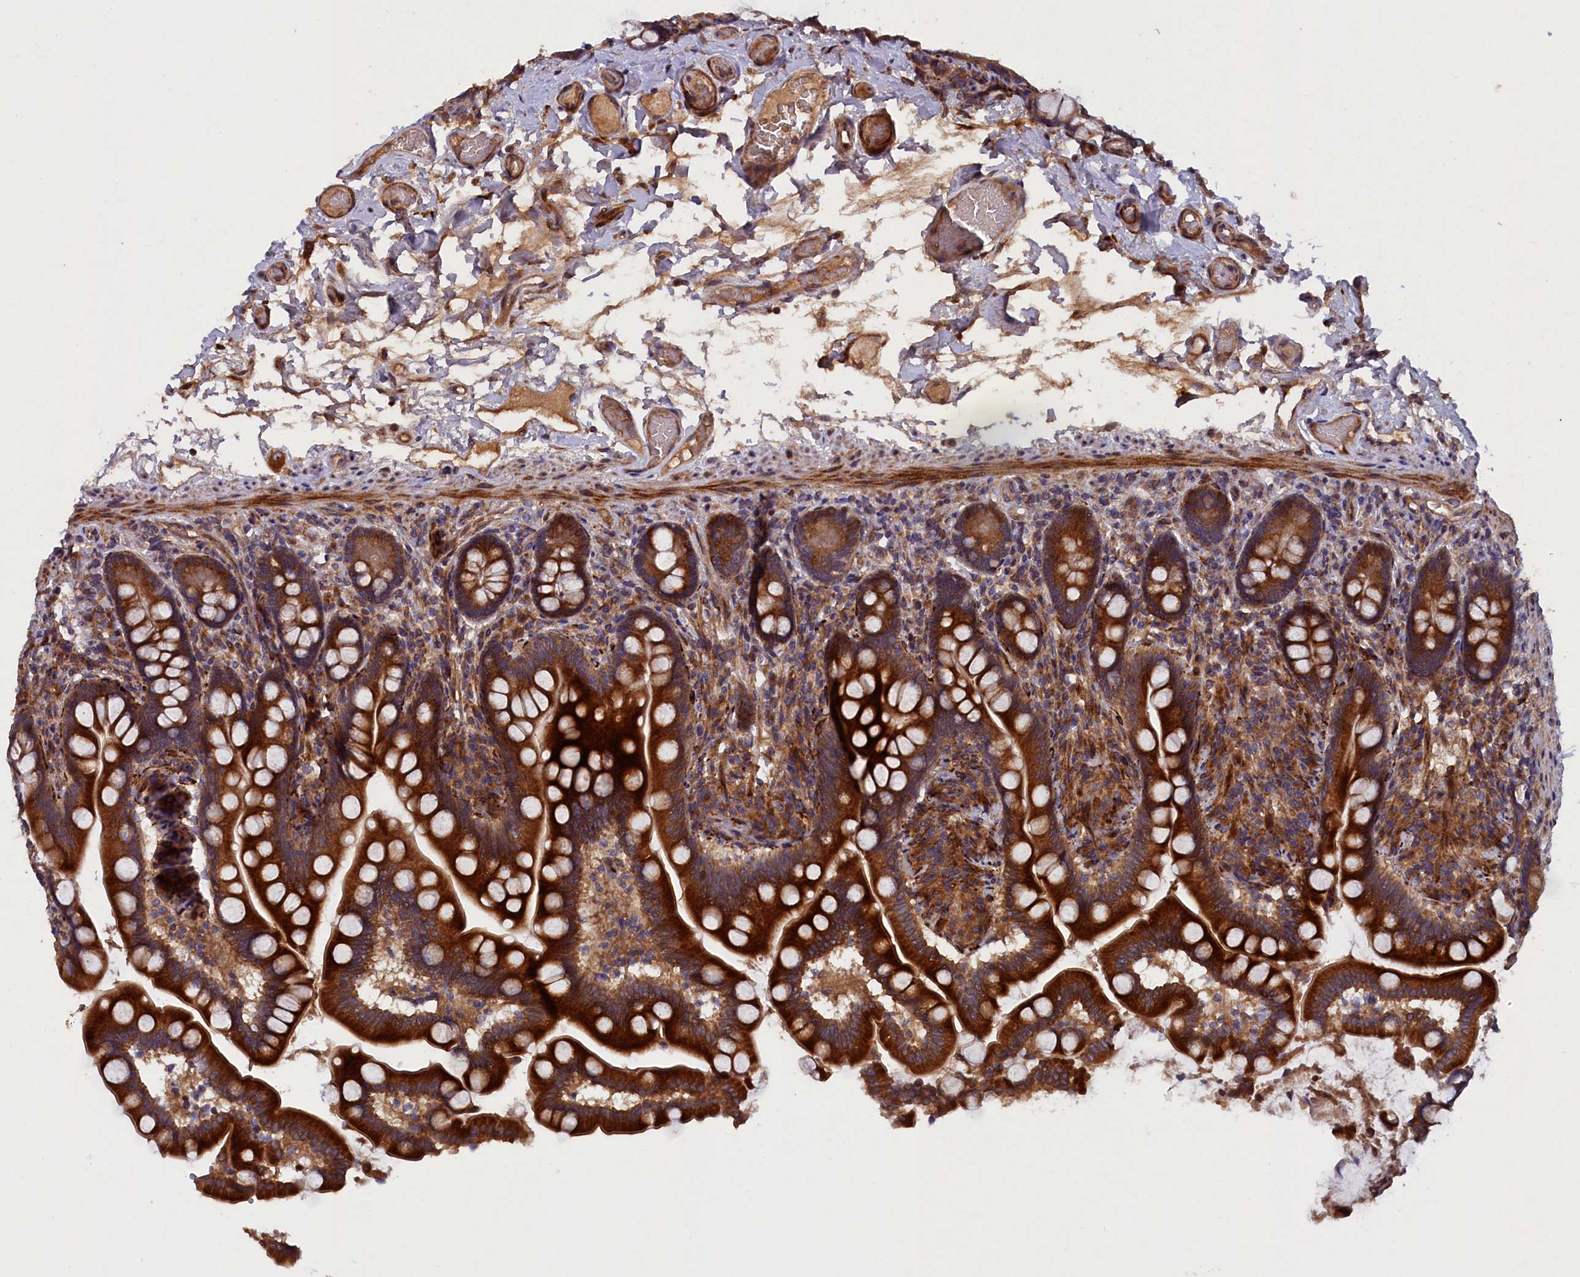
{"staining": {"intensity": "strong", "quantity": ">75%", "location": "cytoplasmic/membranous"}, "tissue": "small intestine", "cell_type": "Glandular cells", "image_type": "normal", "snomed": [{"axis": "morphology", "description": "Normal tissue, NOS"}, {"axis": "topography", "description": "Small intestine"}], "caption": "An immunohistochemistry (IHC) image of unremarkable tissue is shown. Protein staining in brown labels strong cytoplasmic/membranous positivity in small intestine within glandular cells.", "gene": "ARRDC4", "patient": {"sex": "female", "age": 64}}